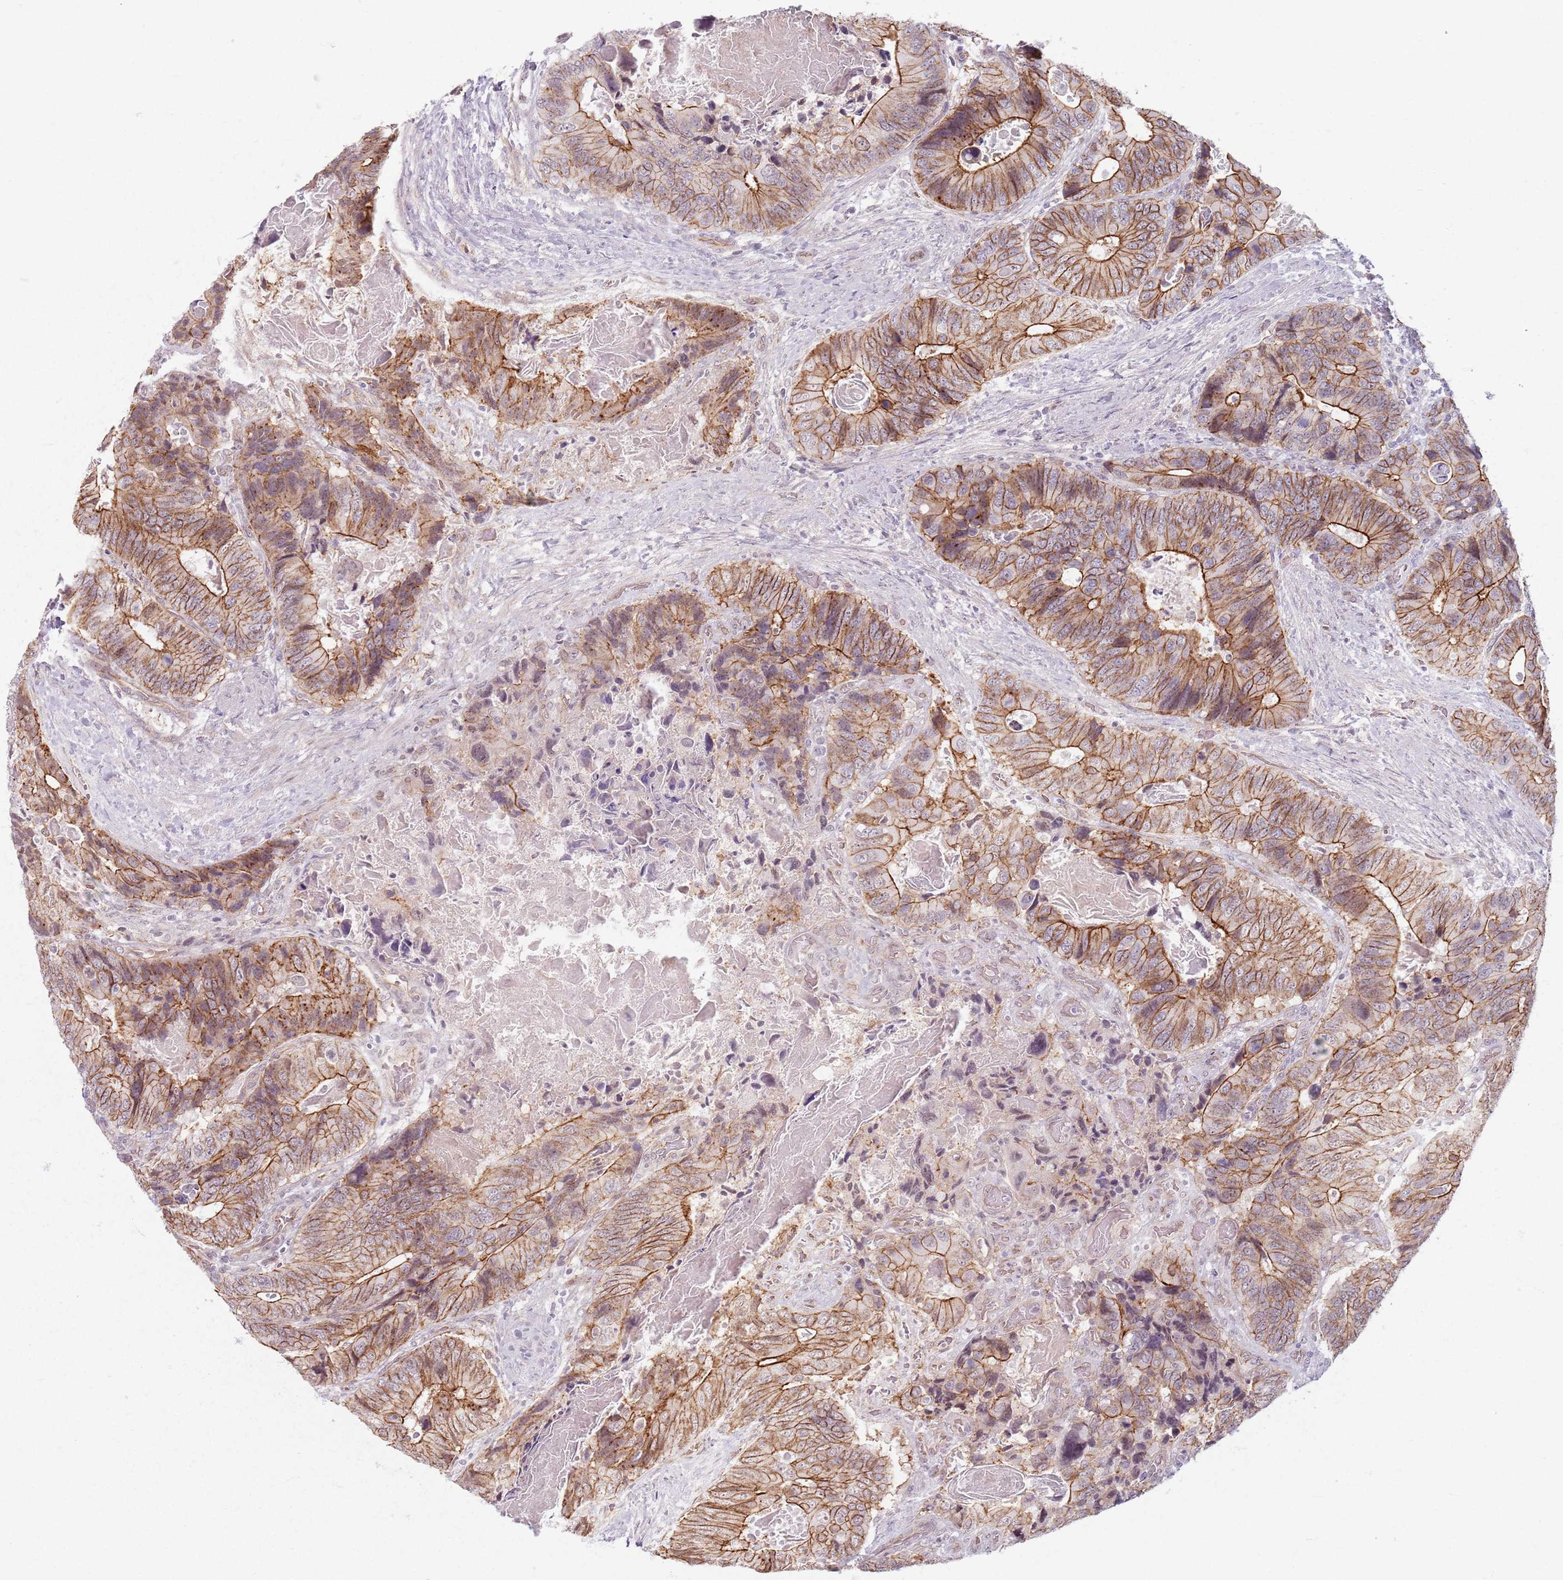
{"staining": {"intensity": "strong", "quantity": "25%-75%", "location": "cytoplasmic/membranous"}, "tissue": "colorectal cancer", "cell_type": "Tumor cells", "image_type": "cancer", "snomed": [{"axis": "morphology", "description": "Adenocarcinoma, NOS"}, {"axis": "topography", "description": "Colon"}], "caption": "Immunohistochemistry (IHC) photomicrograph of human colorectal cancer stained for a protein (brown), which reveals high levels of strong cytoplasmic/membranous staining in approximately 25%-75% of tumor cells.", "gene": "KCNA5", "patient": {"sex": "male", "age": 84}}